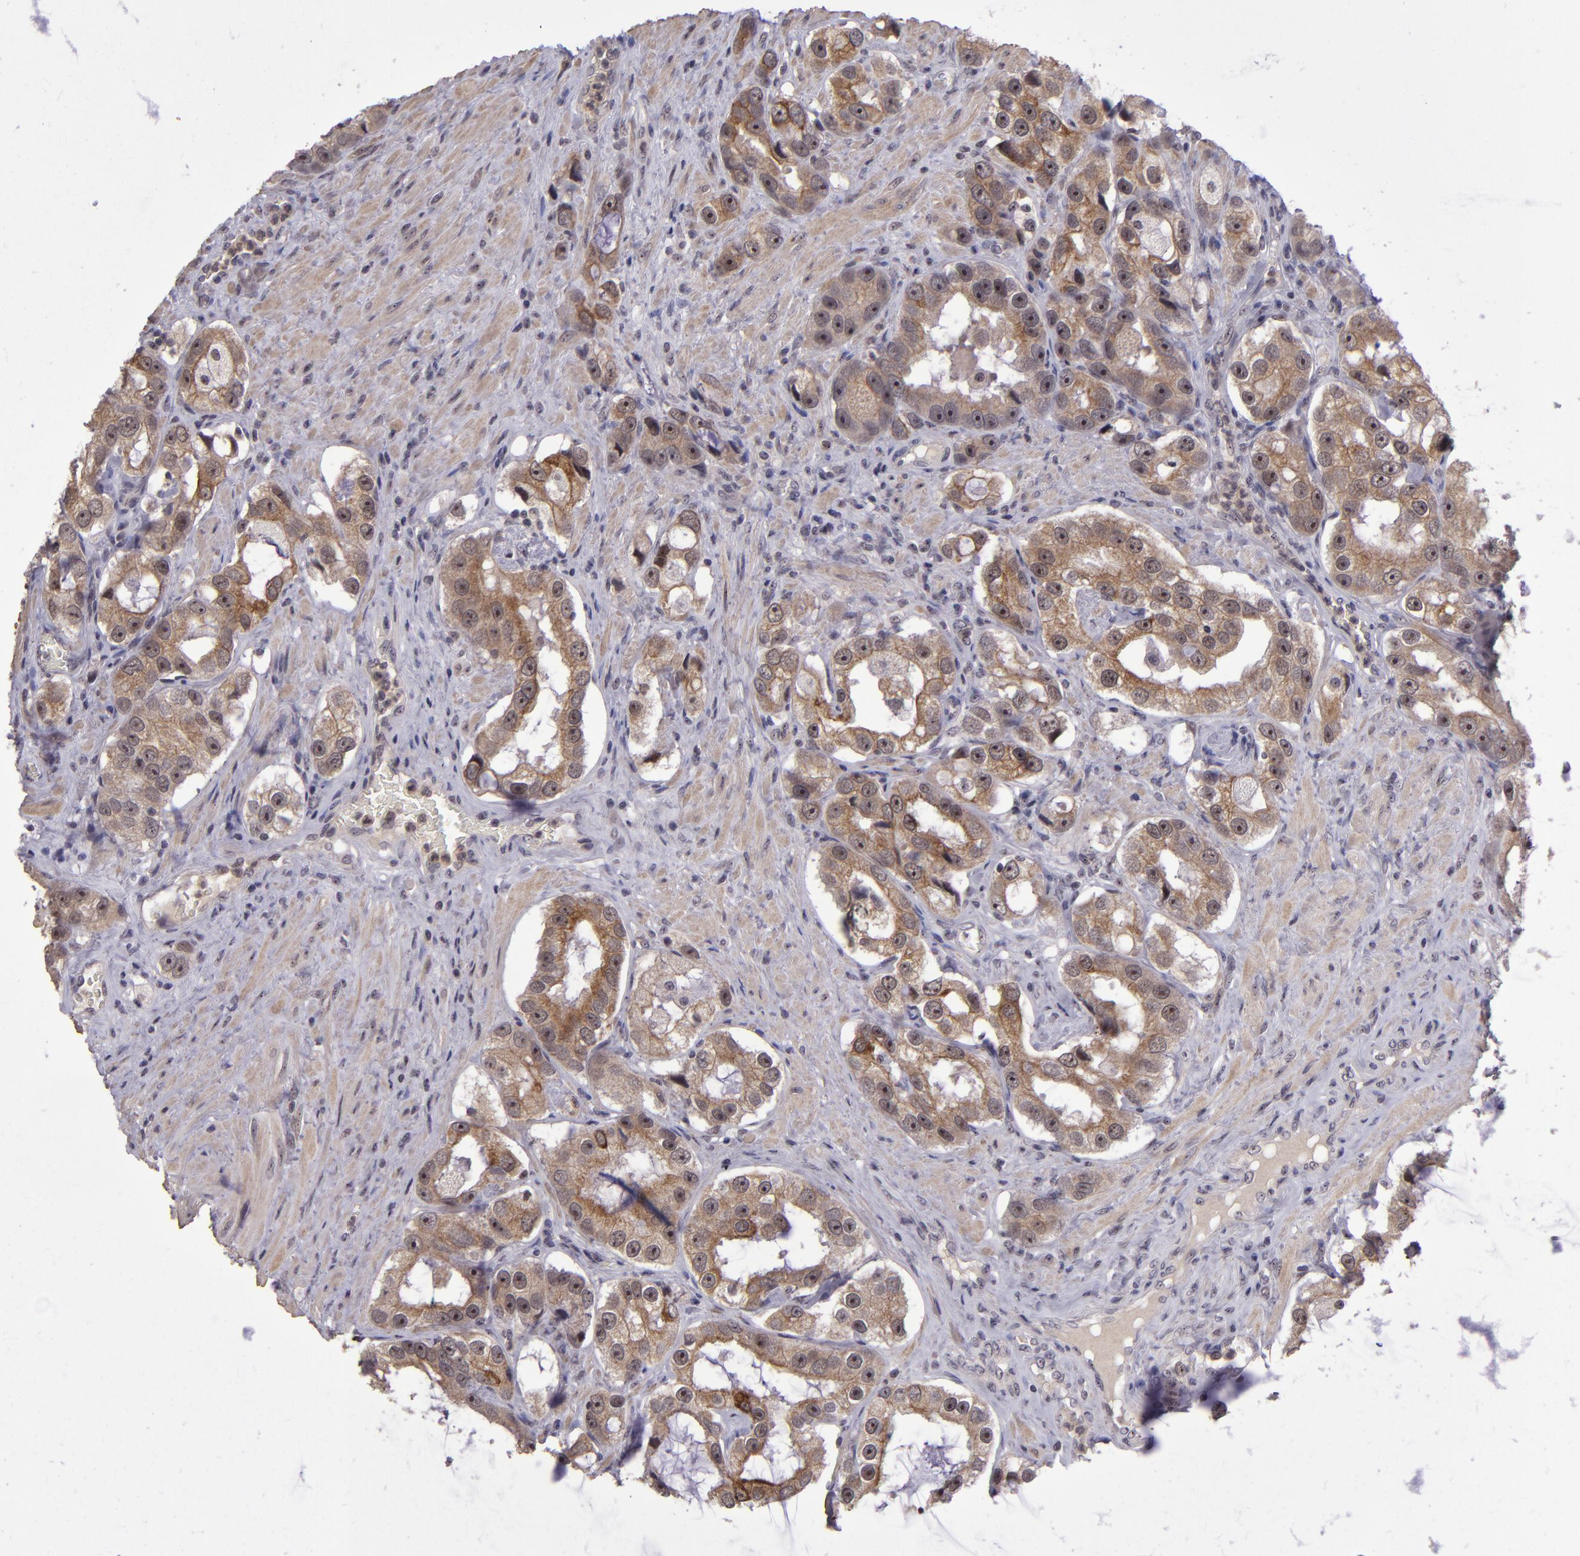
{"staining": {"intensity": "moderate", "quantity": ">75%", "location": "cytoplasmic/membranous"}, "tissue": "prostate cancer", "cell_type": "Tumor cells", "image_type": "cancer", "snomed": [{"axis": "morphology", "description": "Adenocarcinoma, High grade"}, {"axis": "topography", "description": "Prostate"}], "caption": "Protein expression analysis of human prostate cancer reveals moderate cytoplasmic/membranous staining in approximately >75% of tumor cells.", "gene": "PCNX4", "patient": {"sex": "male", "age": 63}}